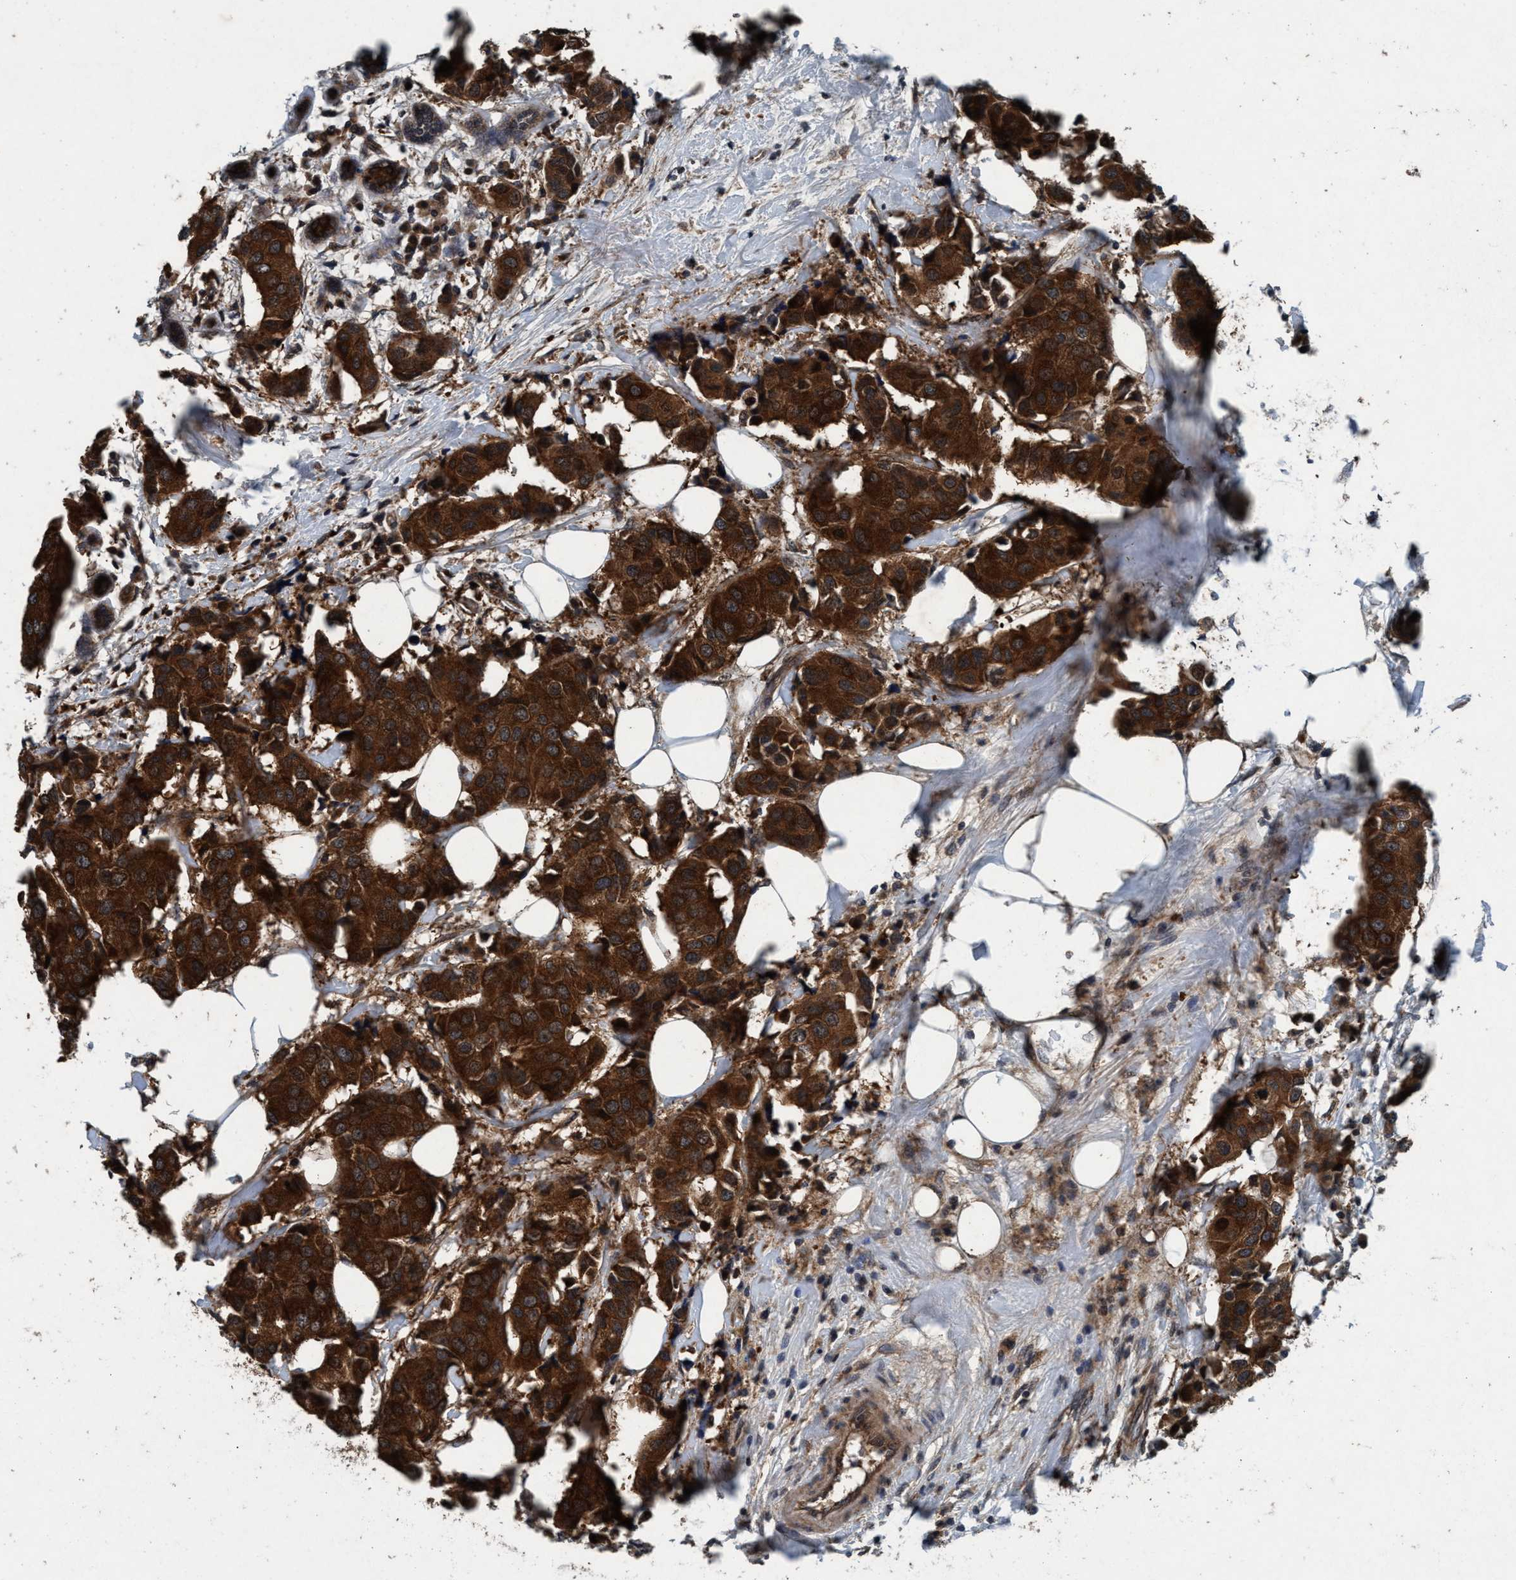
{"staining": {"intensity": "strong", "quantity": ">75%", "location": "cytoplasmic/membranous"}, "tissue": "breast cancer", "cell_type": "Tumor cells", "image_type": "cancer", "snomed": [{"axis": "morphology", "description": "Normal tissue, NOS"}, {"axis": "morphology", "description": "Duct carcinoma"}, {"axis": "topography", "description": "Breast"}], "caption": "Breast cancer (infiltrating ductal carcinoma) tissue demonstrates strong cytoplasmic/membranous expression in approximately >75% of tumor cells, visualized by immunohistochemistry.", "gene": "AKT1S1", "patient": {"sex": "female", "age": 39}}